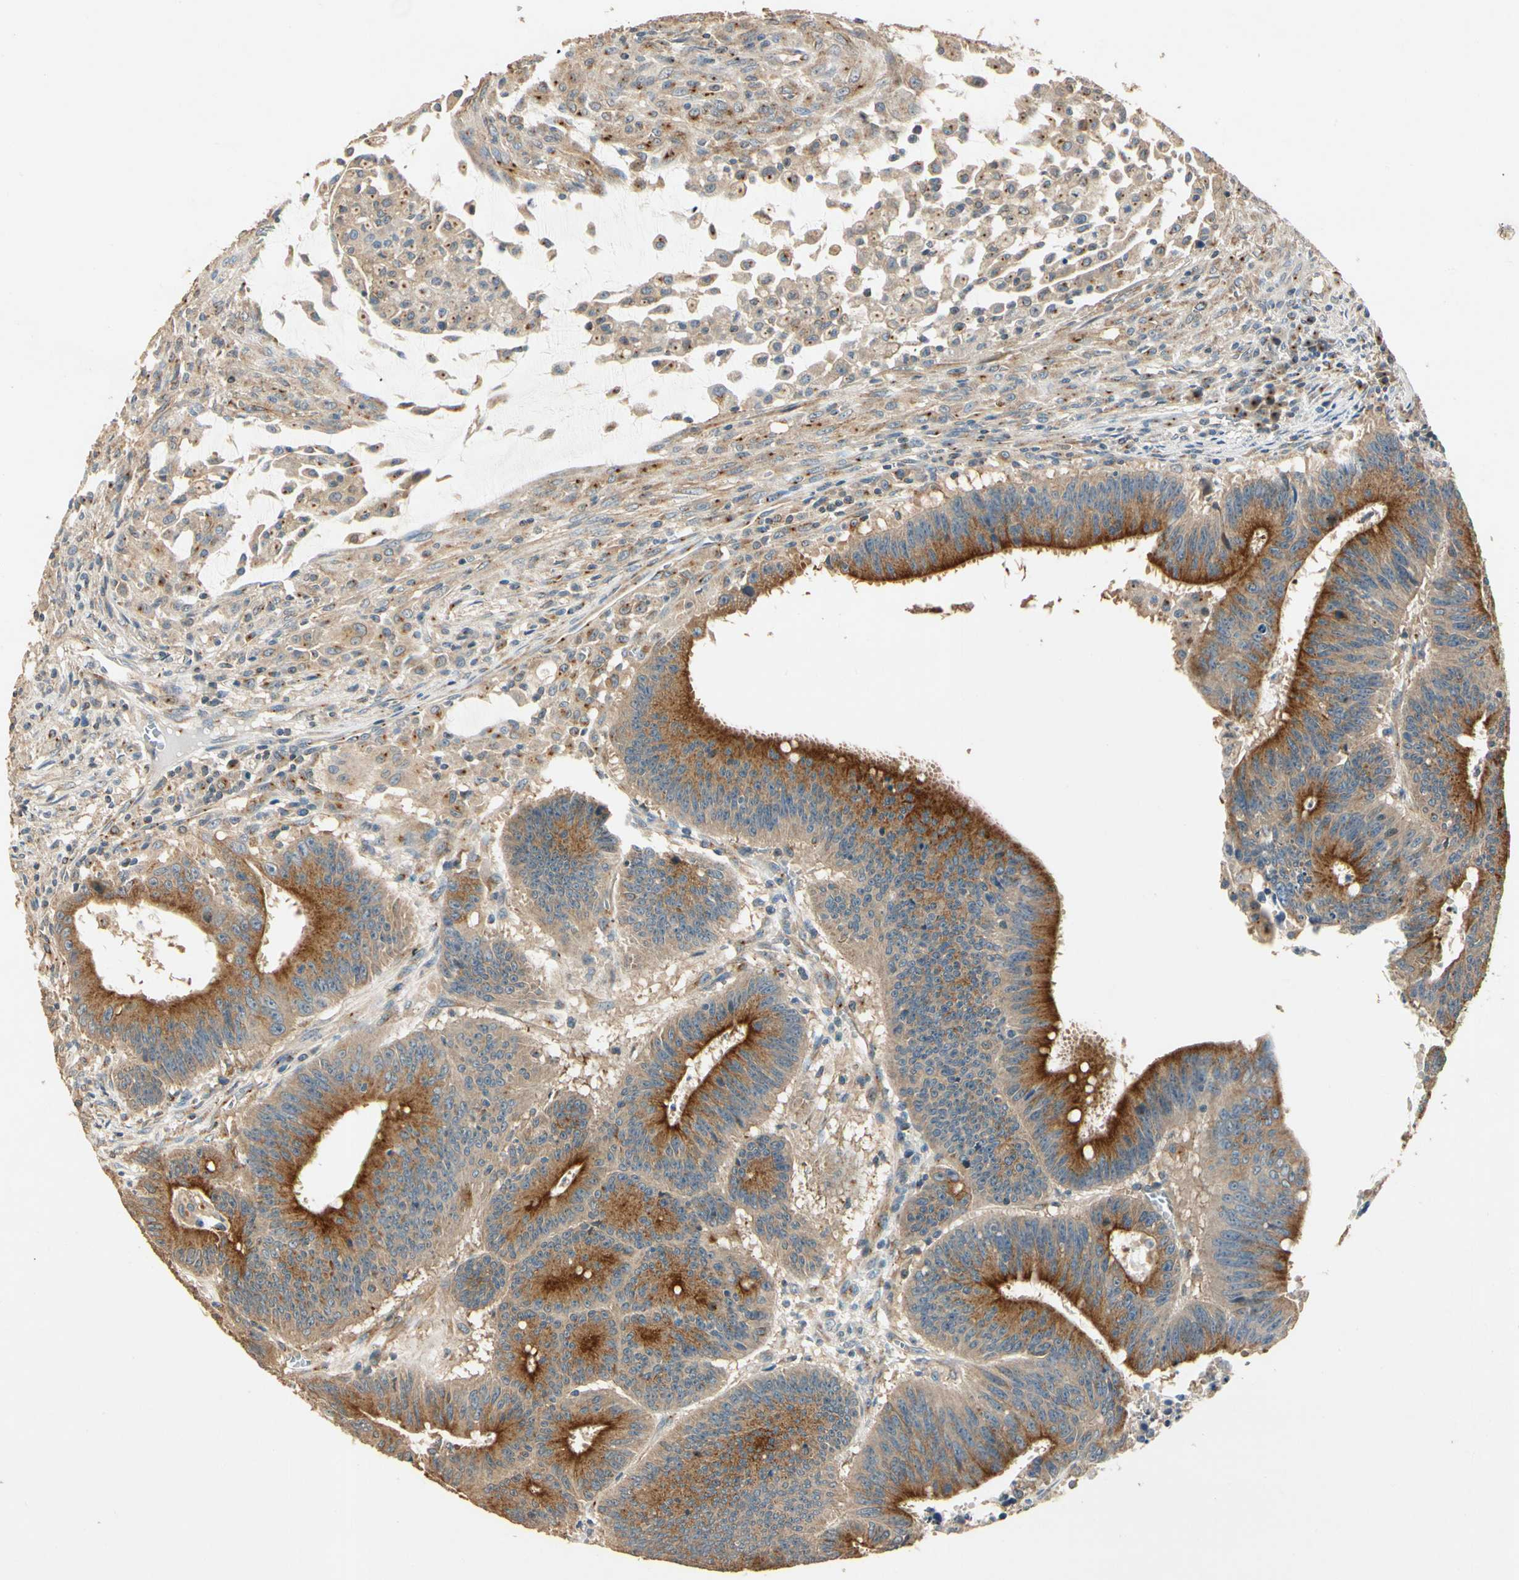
{"staining": {"intensity": "strong", "quantity": ">75%", "location": "cytoplasmic/membranous"}, "tissue": "colorectal cancer", "cell_type": "Tumor cells", "image_type": "cancer", "snomed": [{"axis": "morphology", "description": "Adenocarcinoma, NOS"}, {"axis": "topography", "description": "Colon"}], "caption": "A high-resolution micrograph shows immunohistochemistry staining of adenocarcinoma (colorectal), which demonstrates strong cytoplasmic/membranous staining in approximately >75% of tumor cells.", "gene": "AKAP9", "patient": {"sex": "male", "age": 45}}